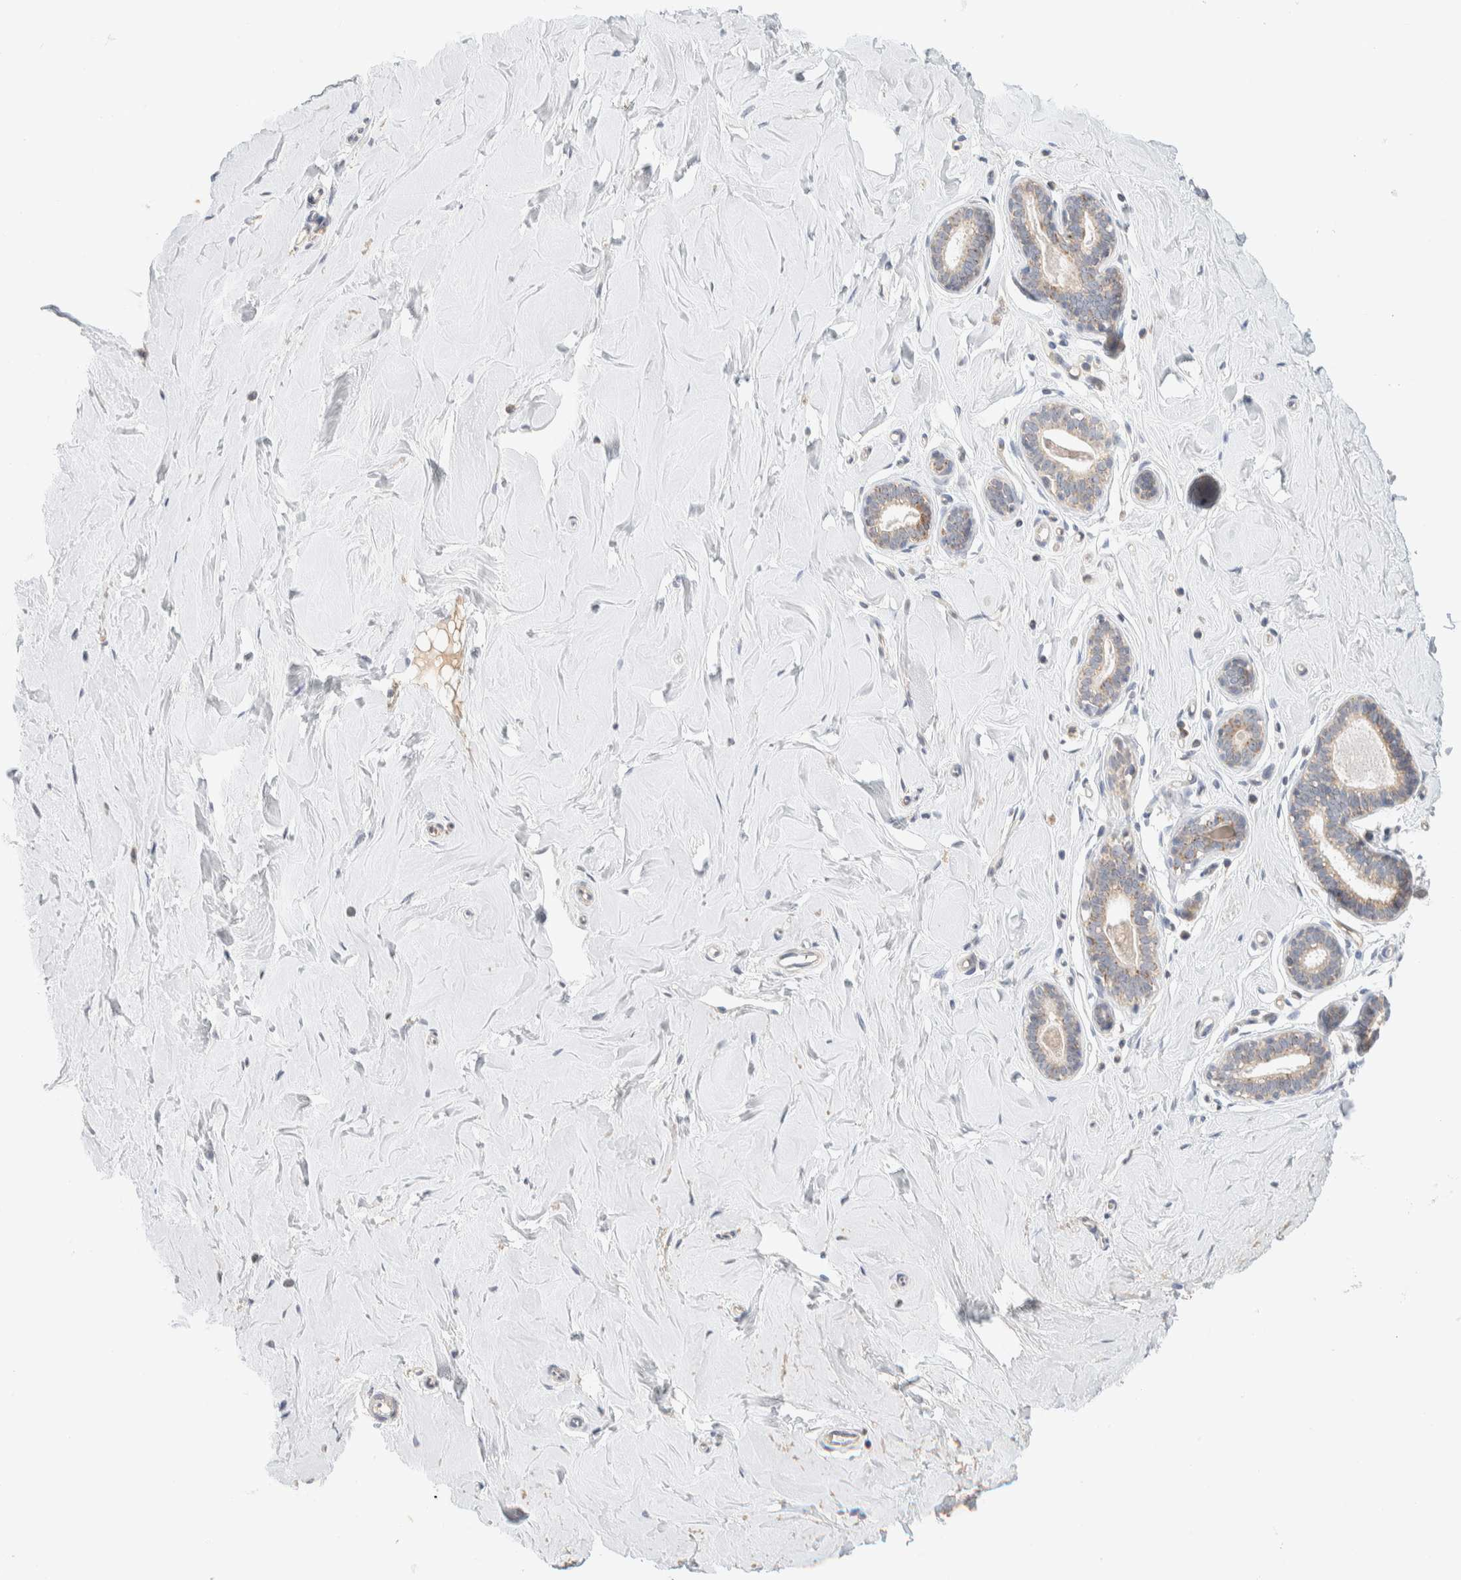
{"staining": {"intensity": "negative", "quantity": "none", "location": "none"}, "tissue": "breast", "cell_type": "Adipocytes", "image_type": "normal", "snomed": [{"axis": "morphology", "description": "Normal tissue, NOS"}, {"axis": "topography", "description": "Breast"}], "caption": "An immunohistochemistry image of normal breast is shown. There is no staining in adipocytes of breast.", "gene": "HDHD3", "patient": {"sex": "female", "age": 23}}